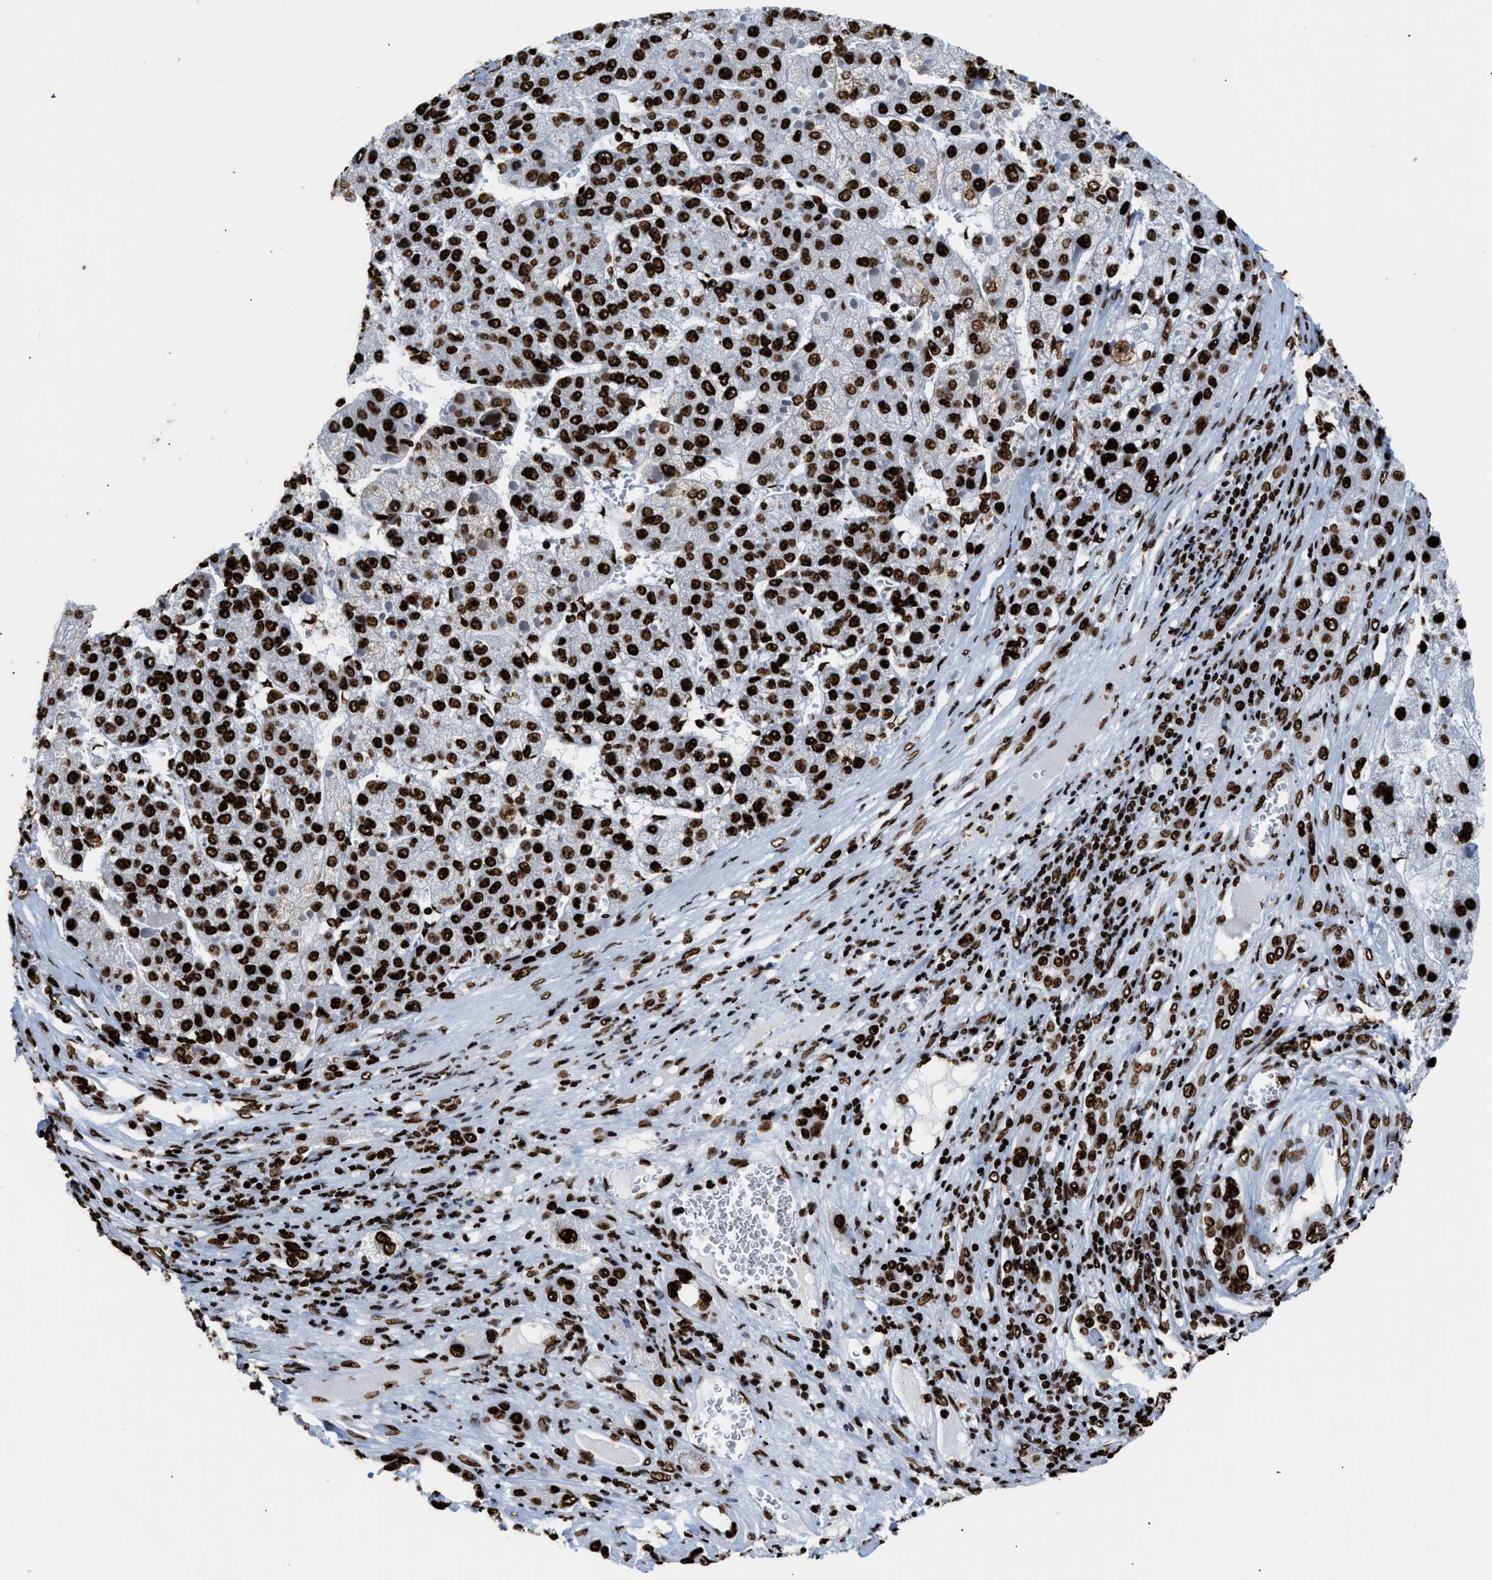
{"staining": {"intensity": "strong", "quantity": ">75%", "location": "nuclear"}, "tissue": "liver cancer", "cell_type": "Tumor cells", "image_type": "cancer", "snomed": [{"axis": "morphology", "description": "Carcinoma, Hepatocellular, NOS"}, {"axis": "topography", "description": "Liver"}], "caption": "Immunohistochemistry (IHC) micrograph of human liver cancer (hepatocellular carcinoma) stained for a protein (brown), which shows high levels of strong nuclear expression in about >75% of tumor cells.", "gene": "HNRNPM", "patient": {"sex": "female", "age": 73}}